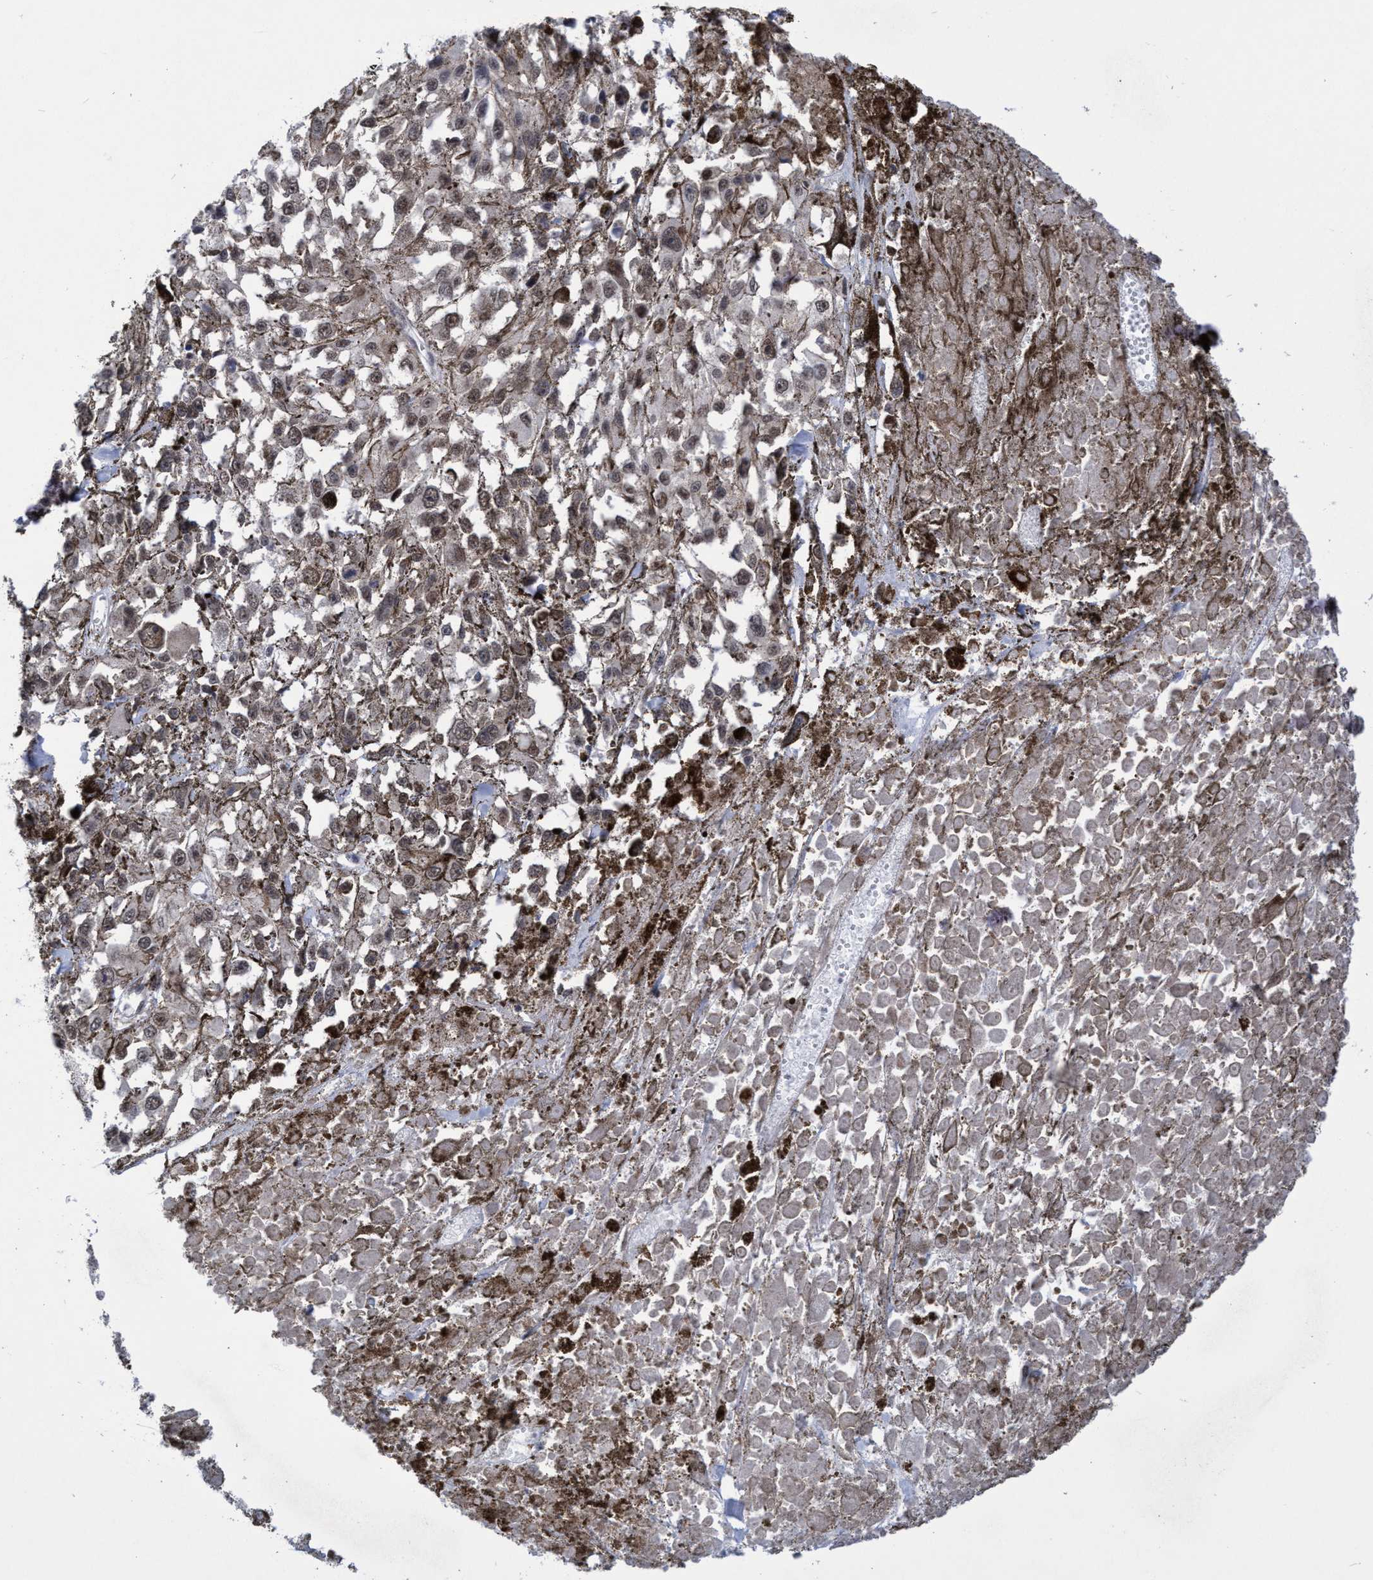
{"staining": {"intensity": "weak", "quantity": "<25%", "location": "nuclear"}, "tissue": "melanoma", "cell_type": "Tumor cells", "image_type": "cancer", "snomed": [{"axis": "morphology", "description": "Malignant melanoma, Metastatic site"}, {"axis": "topography", "description": "Lymph node"}], "caption": "Tumor cells show no significant positivity in melanoma.", "gene": "C9orf78", "patient": {"sex": "male", "age": 59}}